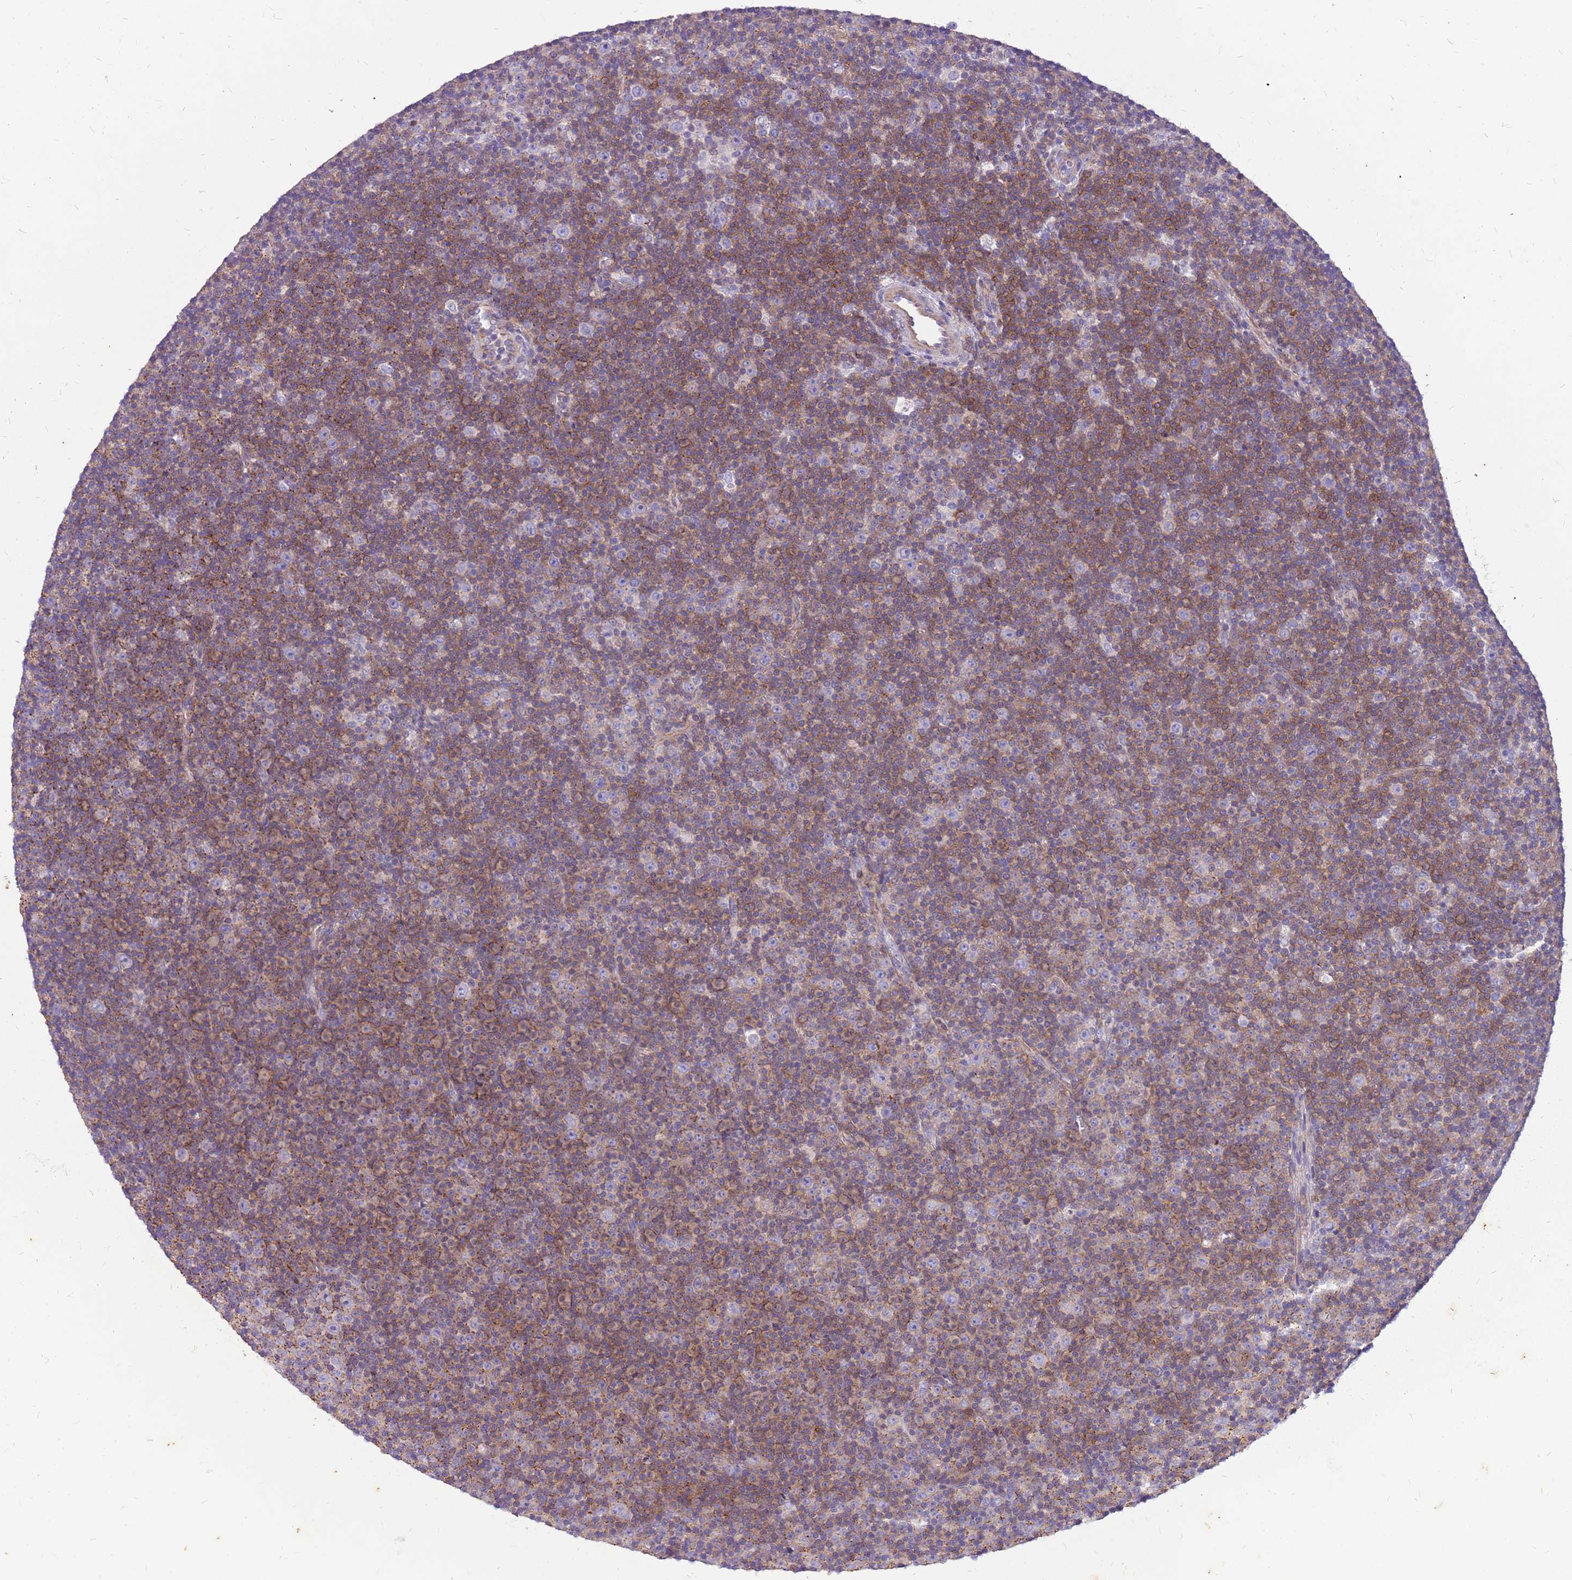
{"staining": {"intensity": "moderate", "quantity": "25%-75%", "location": "cytoplasmic/membranous"}, "tissue": "lymphoma", "cell_type": "Tumor cells", "image_type": "cancer", "snomed": [{"axis": "morphology", "description": "Malignant lymphoma, non-Hodgkin's type, Low grade"}, {"axis": "topography", "description": "Lymph node"}], "caption": "The photomicrograph shows a brown stain indicating the presence of a protein in the cytoplasmic/membranous of tumor cells in lymphoma.", "gene": "WDR90", "patient": {"sex": "female", "age": 67}}